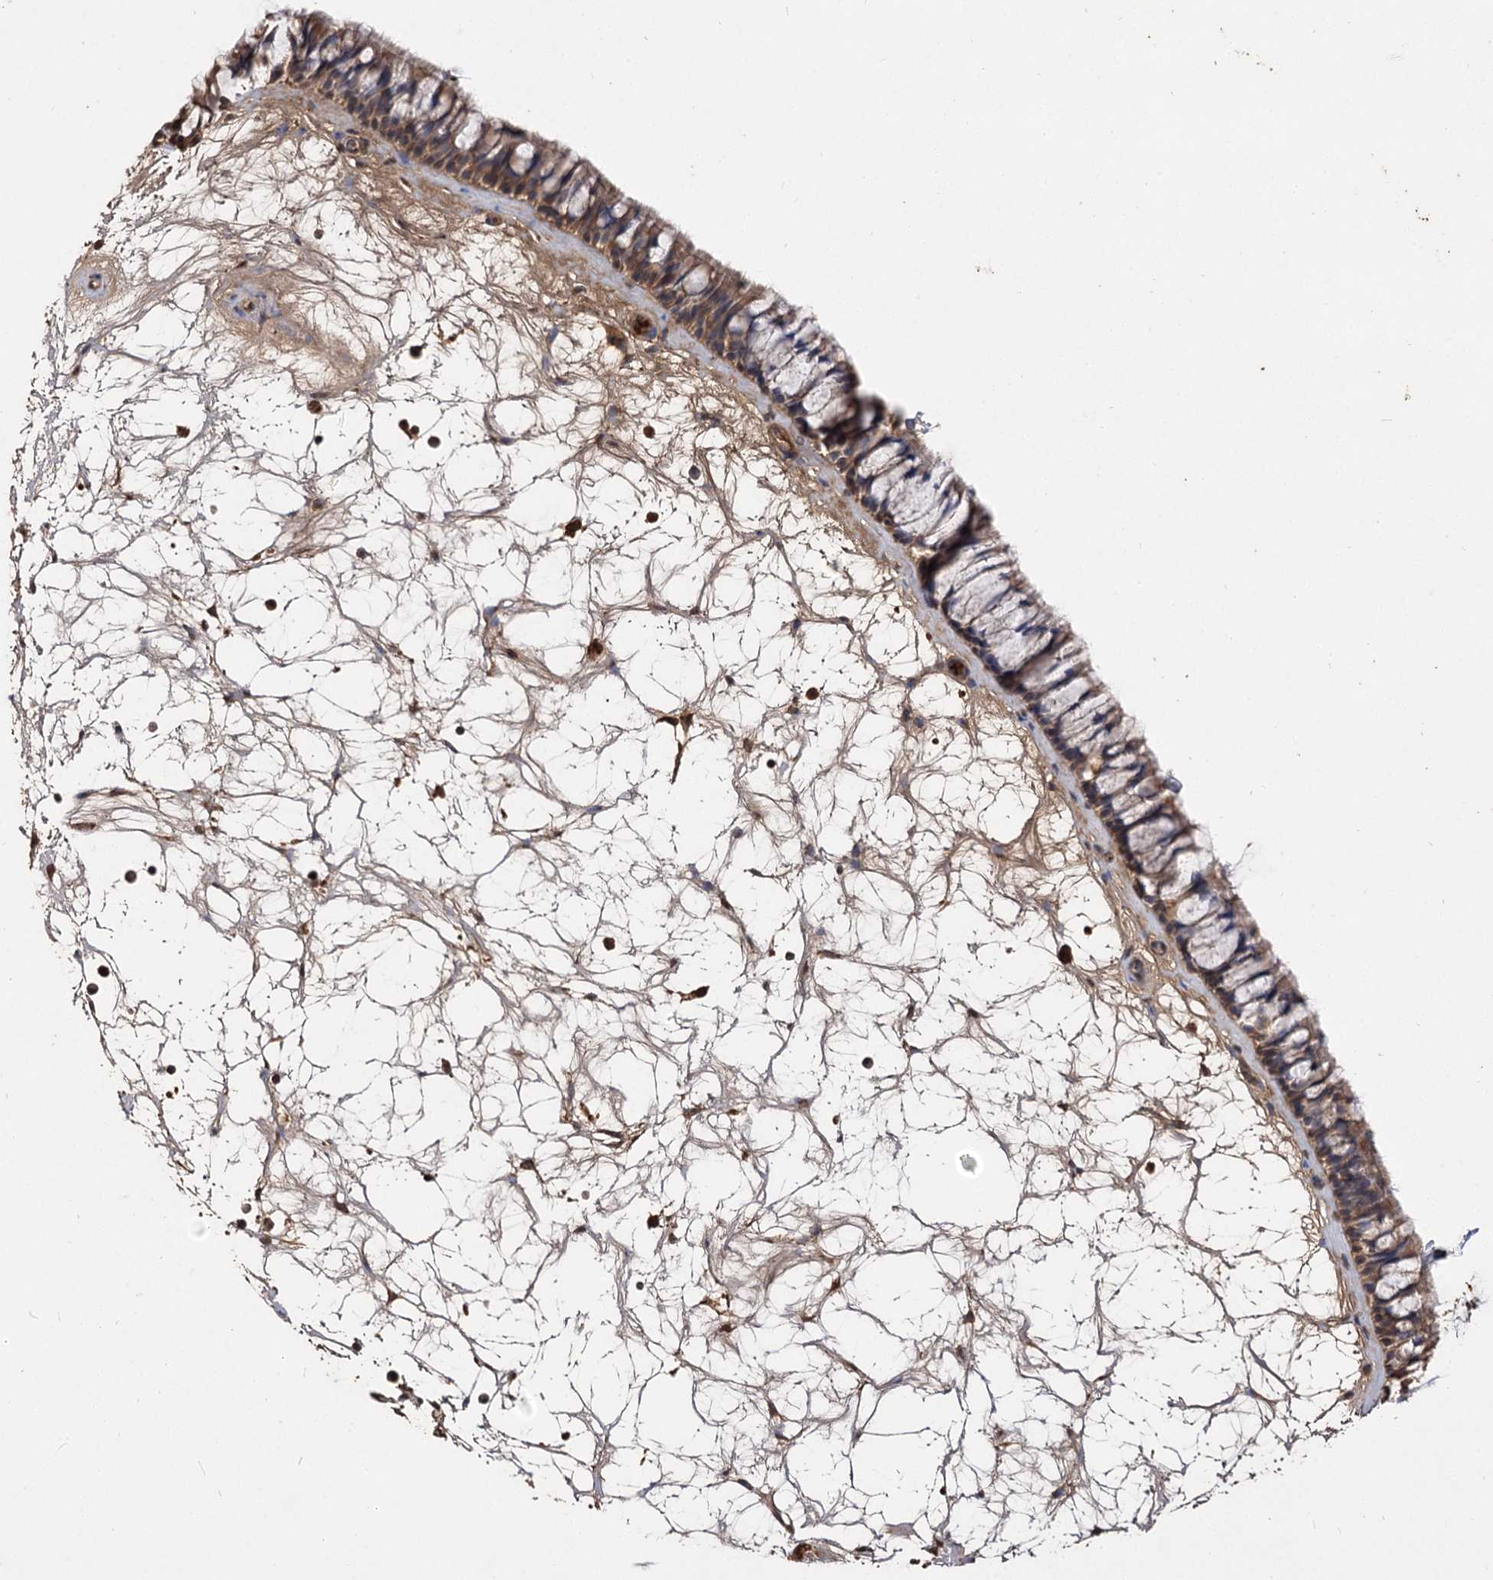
{"staining": {"intensity": "moderate", "quantity": ">75%", "location": "cytoplasmic/membranous"}, "tissue": "nasopharynx", "cell_type": "Respiratory epithelial cells", "image_type": "normal", "snomed": [{"axis": "morphology", "description": "Normal tissue, NOS"}, {"axis": "topography", "description": "Nasopharynx"}], "caption": "An image of nasopharynx stained for a protein displays moderate cytoplasmic/membranous brown staining in respiratory epithelial cells.", "gene": "ARL13A", "patient": {"sex": "male", "age": 64}}